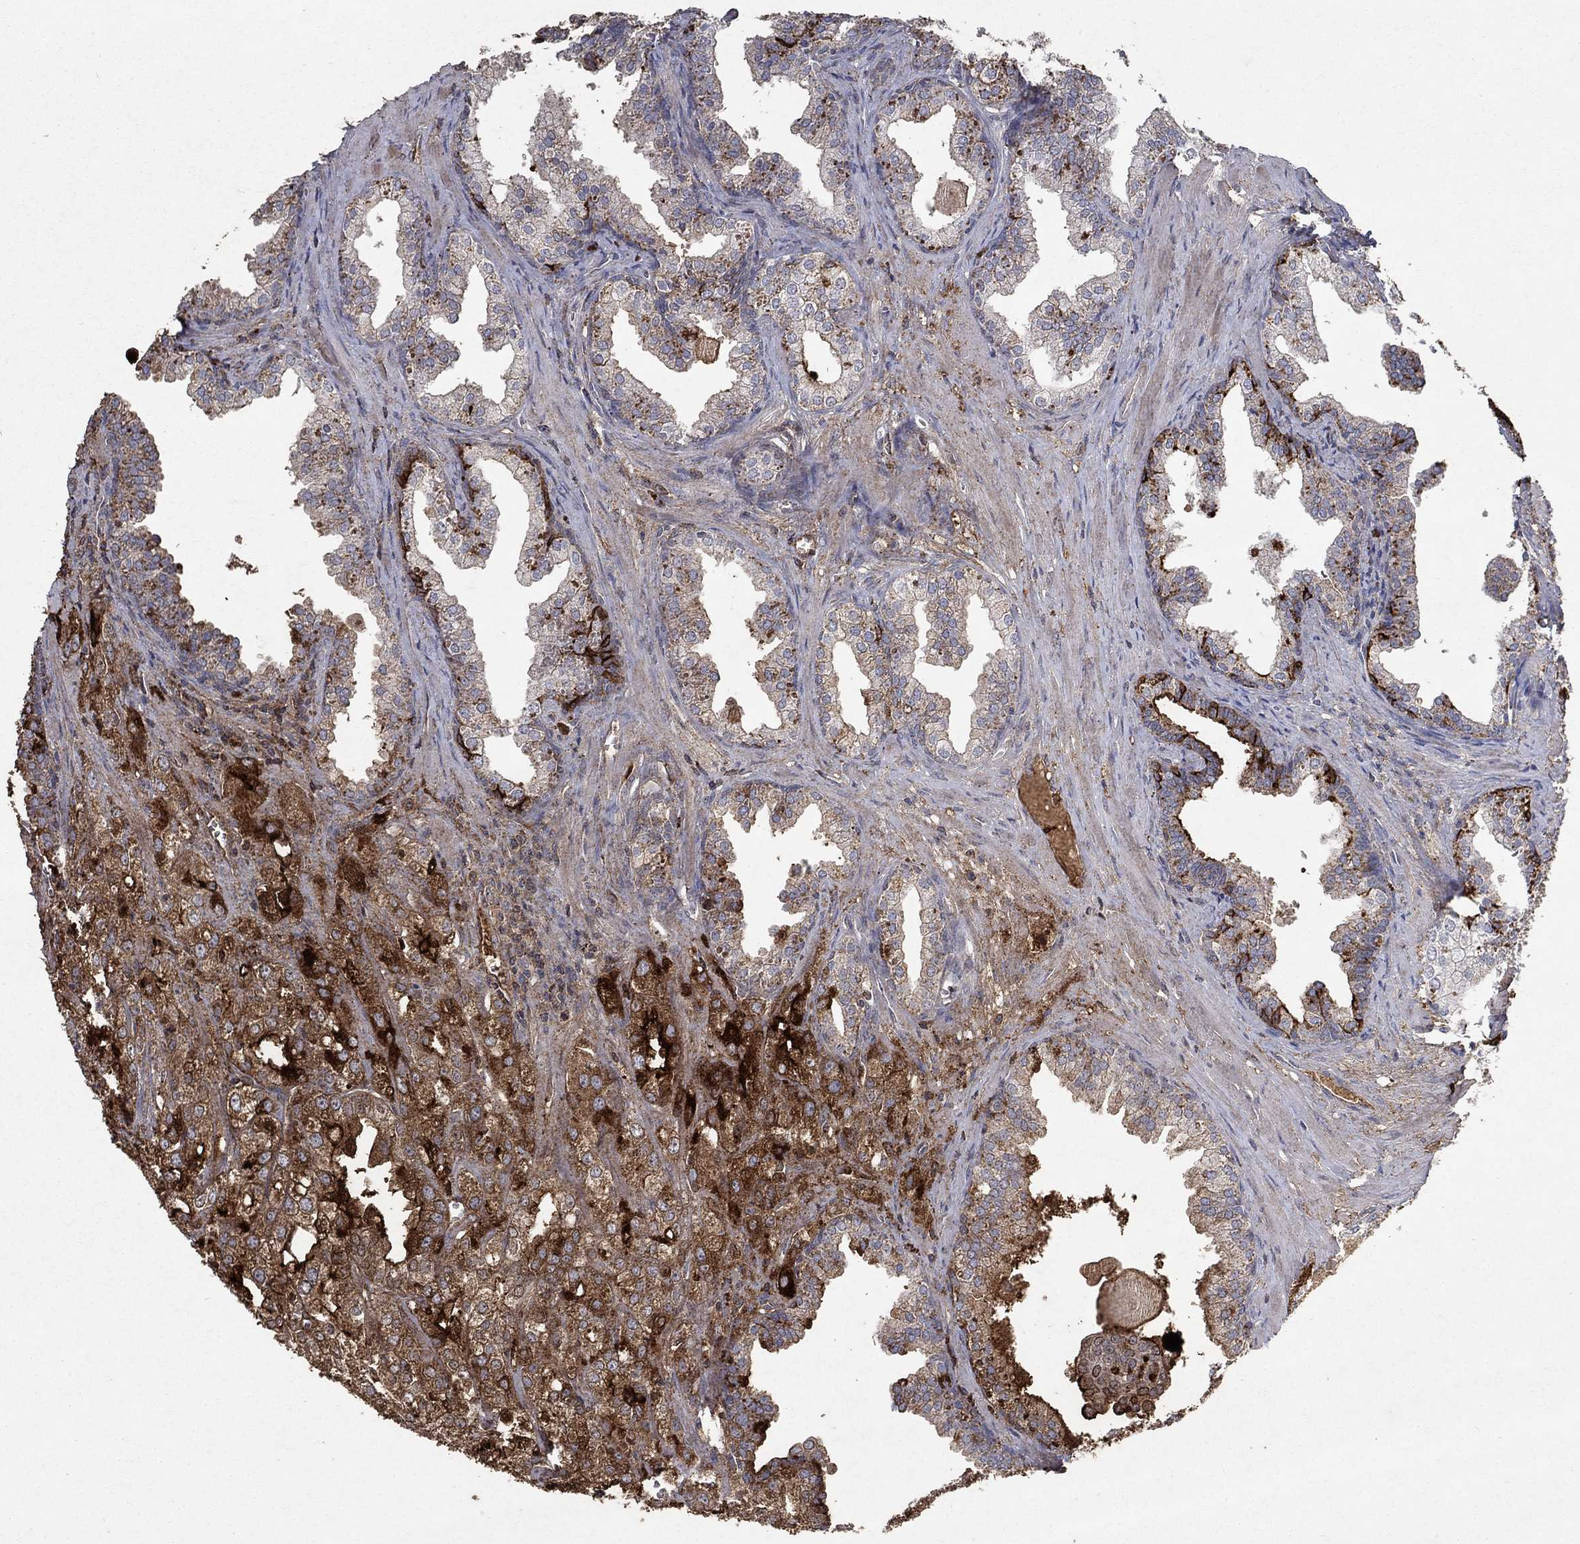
{"staining": {"intensity": "strong", "quantity": "25%-75%", "location": "cytoplasmic/membranous"}, "tissue": "prostate cancer", "cell_type": "Tumor cells", "image_type": "cancer", "snomed": [{"axis": "morphology", "description": "Adenocarcinoma, NOS"}, {"axis": "topography", "description": "Prostate"}], "caption": "An immunohistochemistry photomicrograph of tumor tissue is shown. Protein staining in brown shows strong cytoplasmic/membranous positivity in prostate cancer (adenocarcinoma) within tumor cells.", "gene": "CD24", "patient": {"sex": "male", "age": 70}}